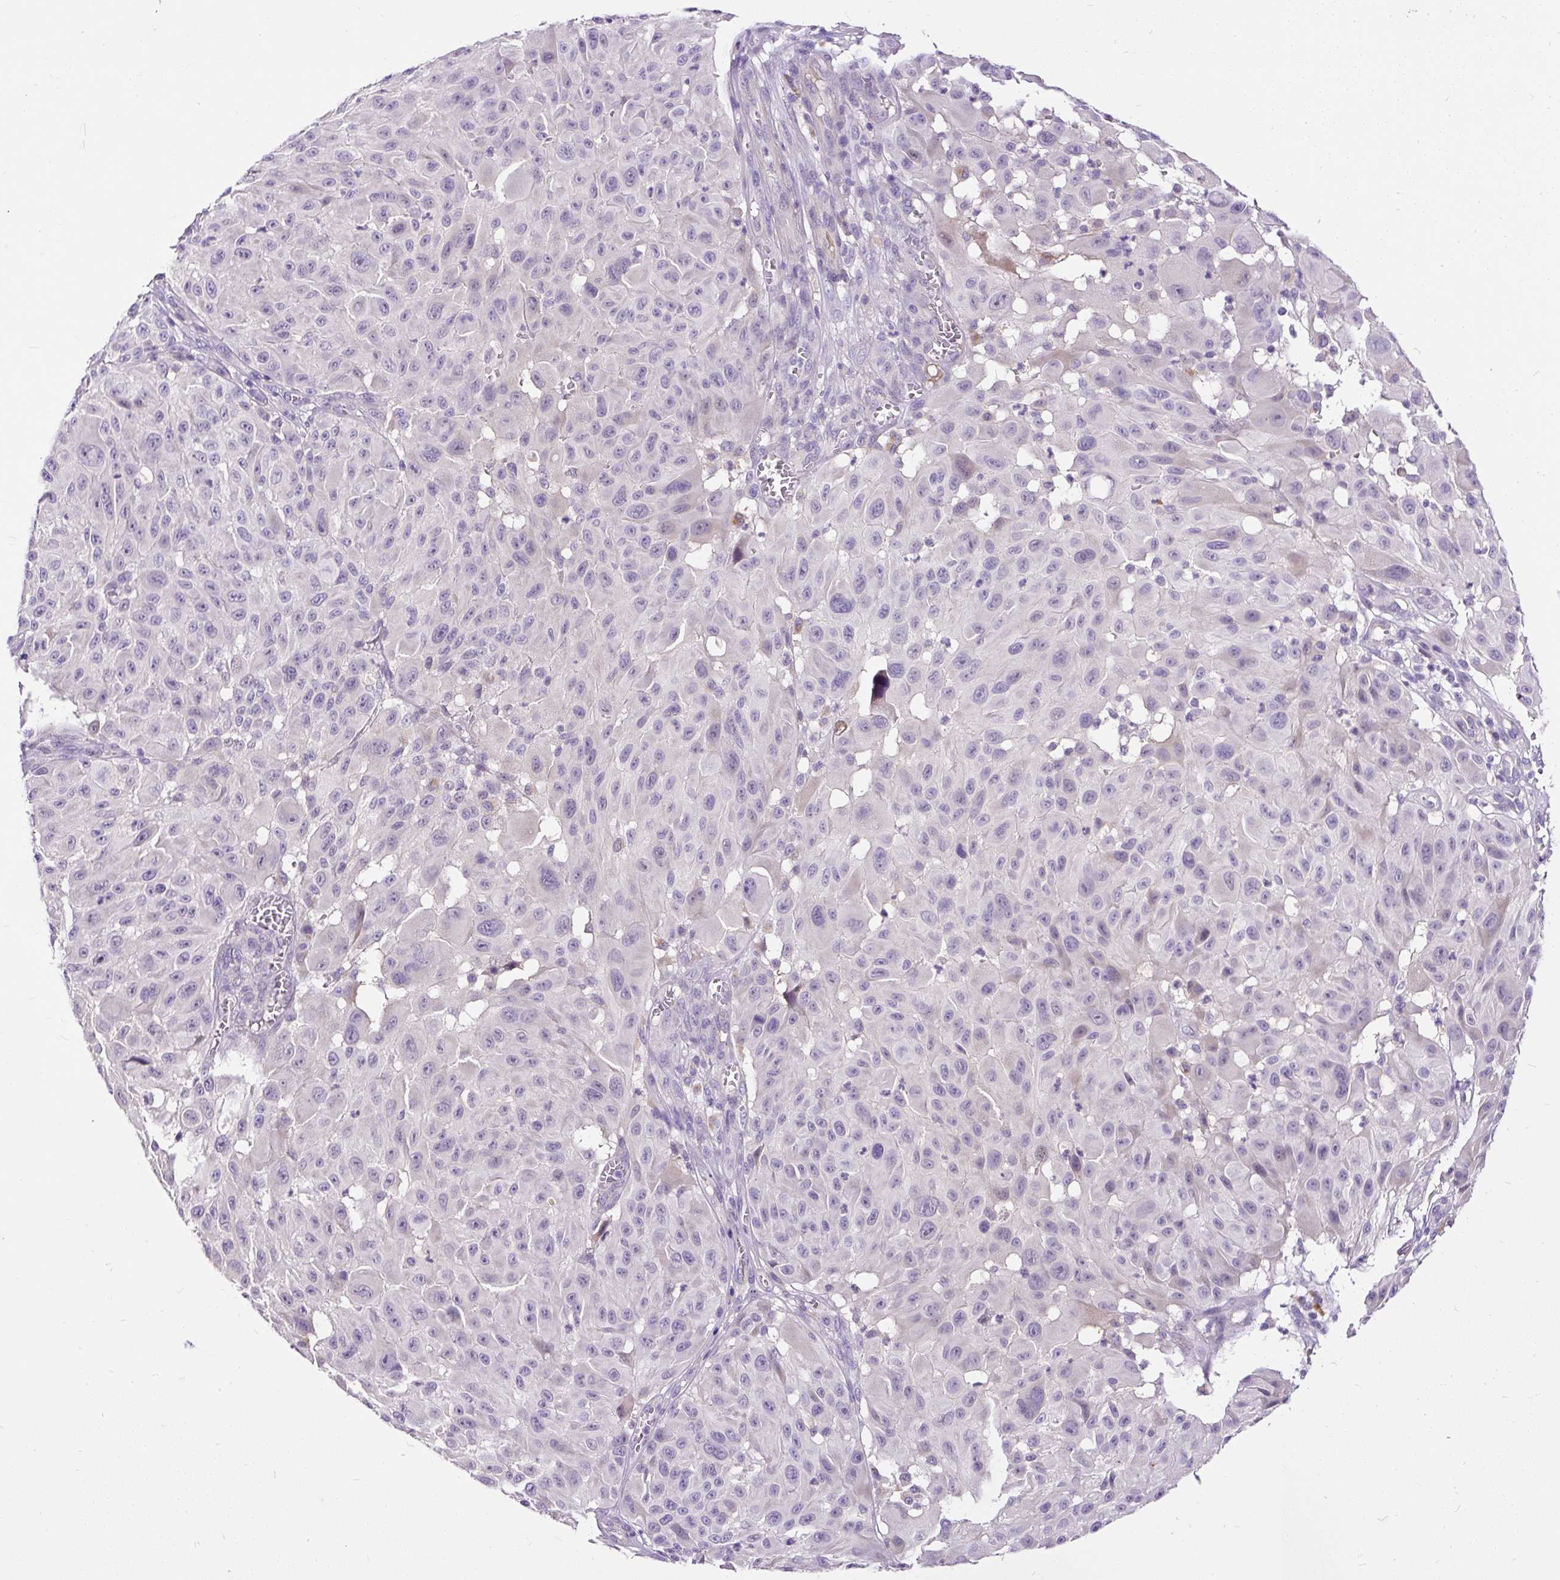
{"staining": {"intensity": "negative", "quantity": "none", "location": "none"}, "tissue": "melanoma", "cell_type": "Tumor cells", "image_type": "cancer", "snomed": [{"axis": "morphology", "description": "Malignant melanoma, NOS"}, {"axis": "topography", "description": "Skin"}], "caption": "A high-resolution photomicrograph shows immunohistochemistry (IHC) staining of malignant melanoma, which reveals no significant expression in tumor cells.", "gene": "KRTAP20-3", "patient": {"sex": "male", "age": 83}}